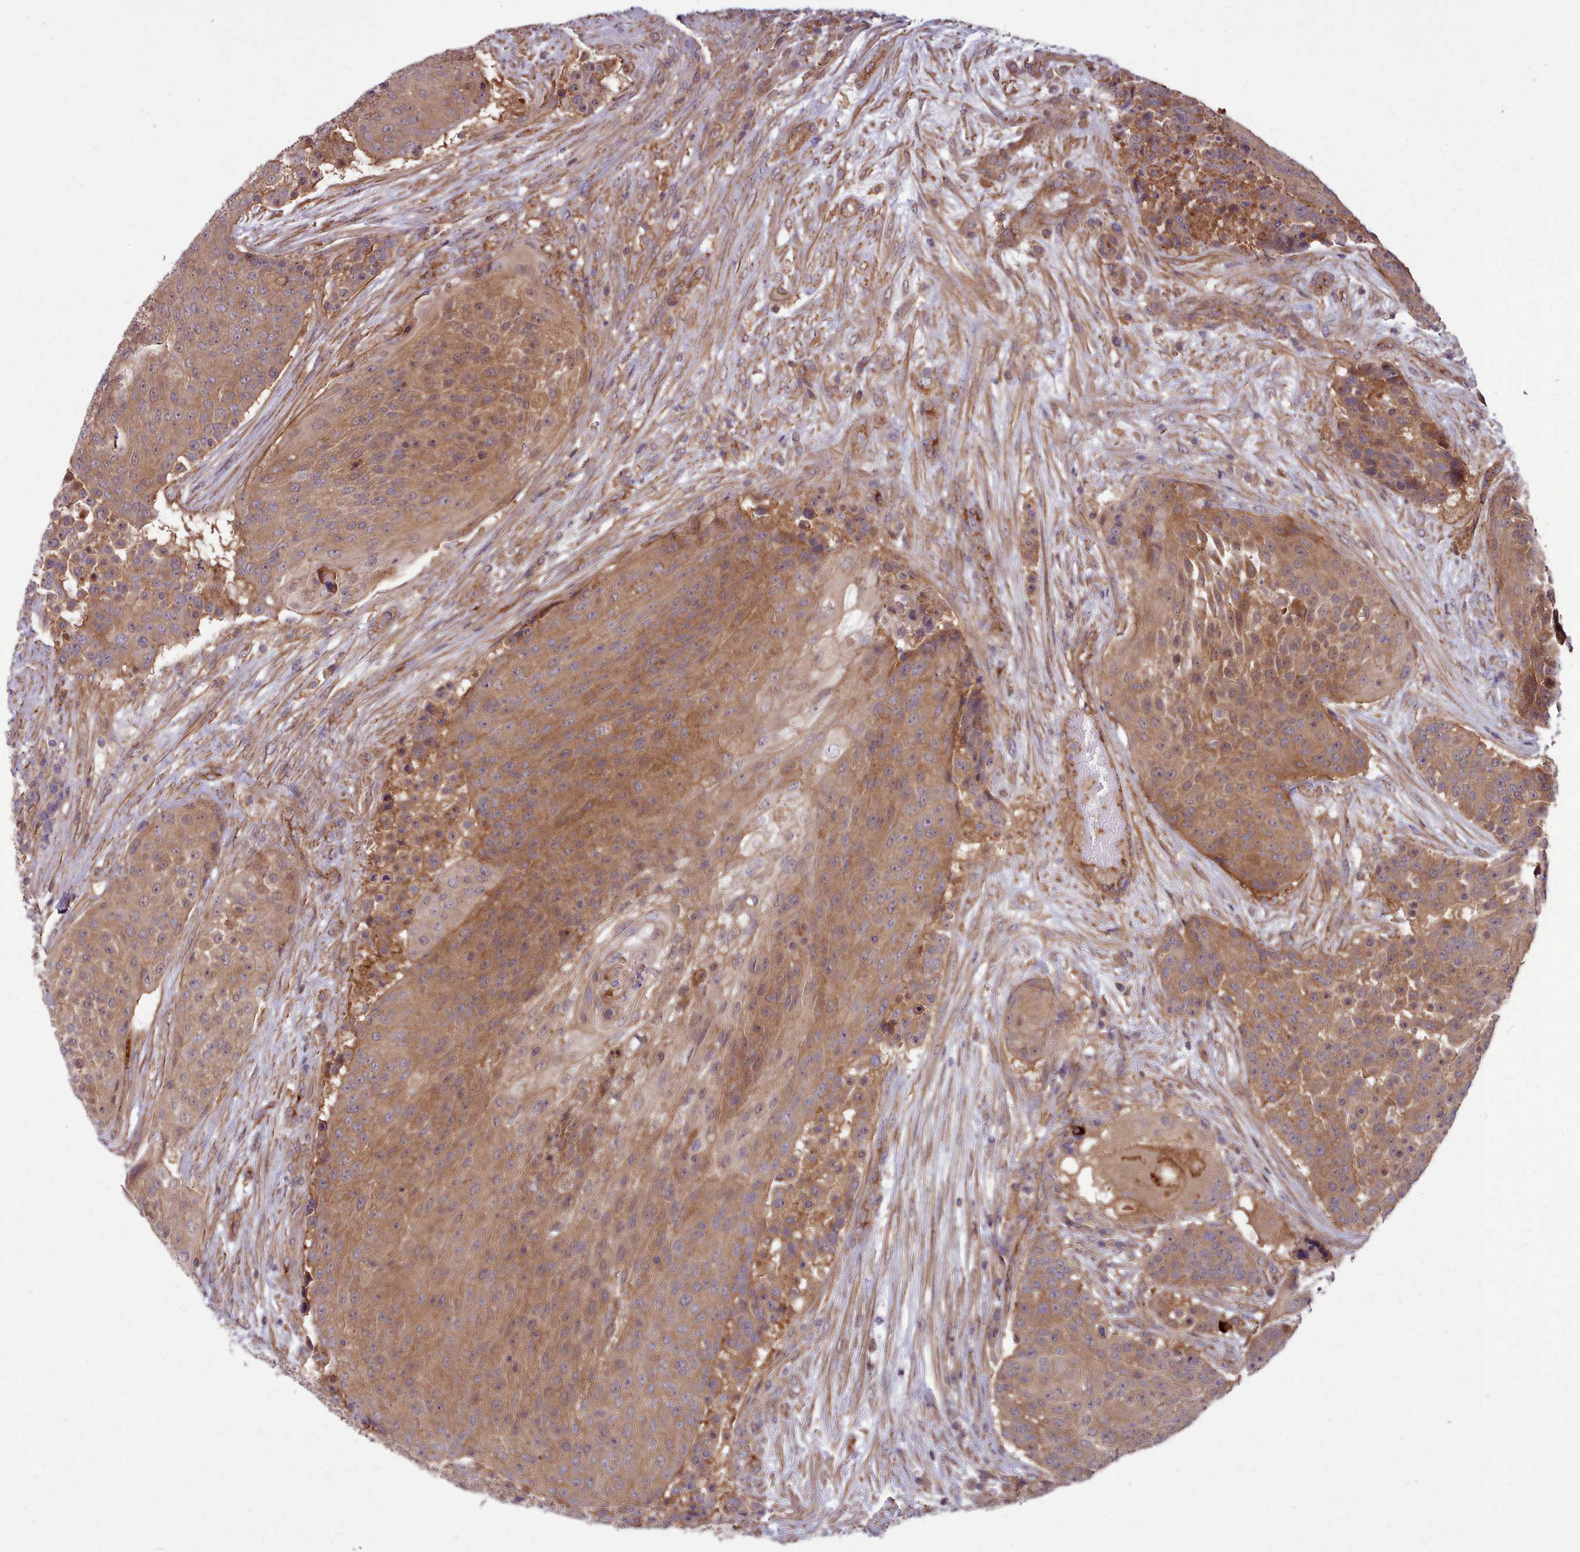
{"staining": {"intensity": "moderate", "quantity": ">75%", "location": "cytoplasmic/membranous"}, "tissue": "urothelial cancer", "cell_type": "Tumor cells", "image_type": "cancer", "snomed": [{"axis": "morphology", "description": "Urothelial carcinoma, High grade"}, {"axis": "topography", "description": "Urinary bladder"}], "caption": "Urothelial cancer stained with a protein marker shows moderate staining in tumor cells.", "gene": "STUB1", "patient": {"sex": "female", "age": 63}}